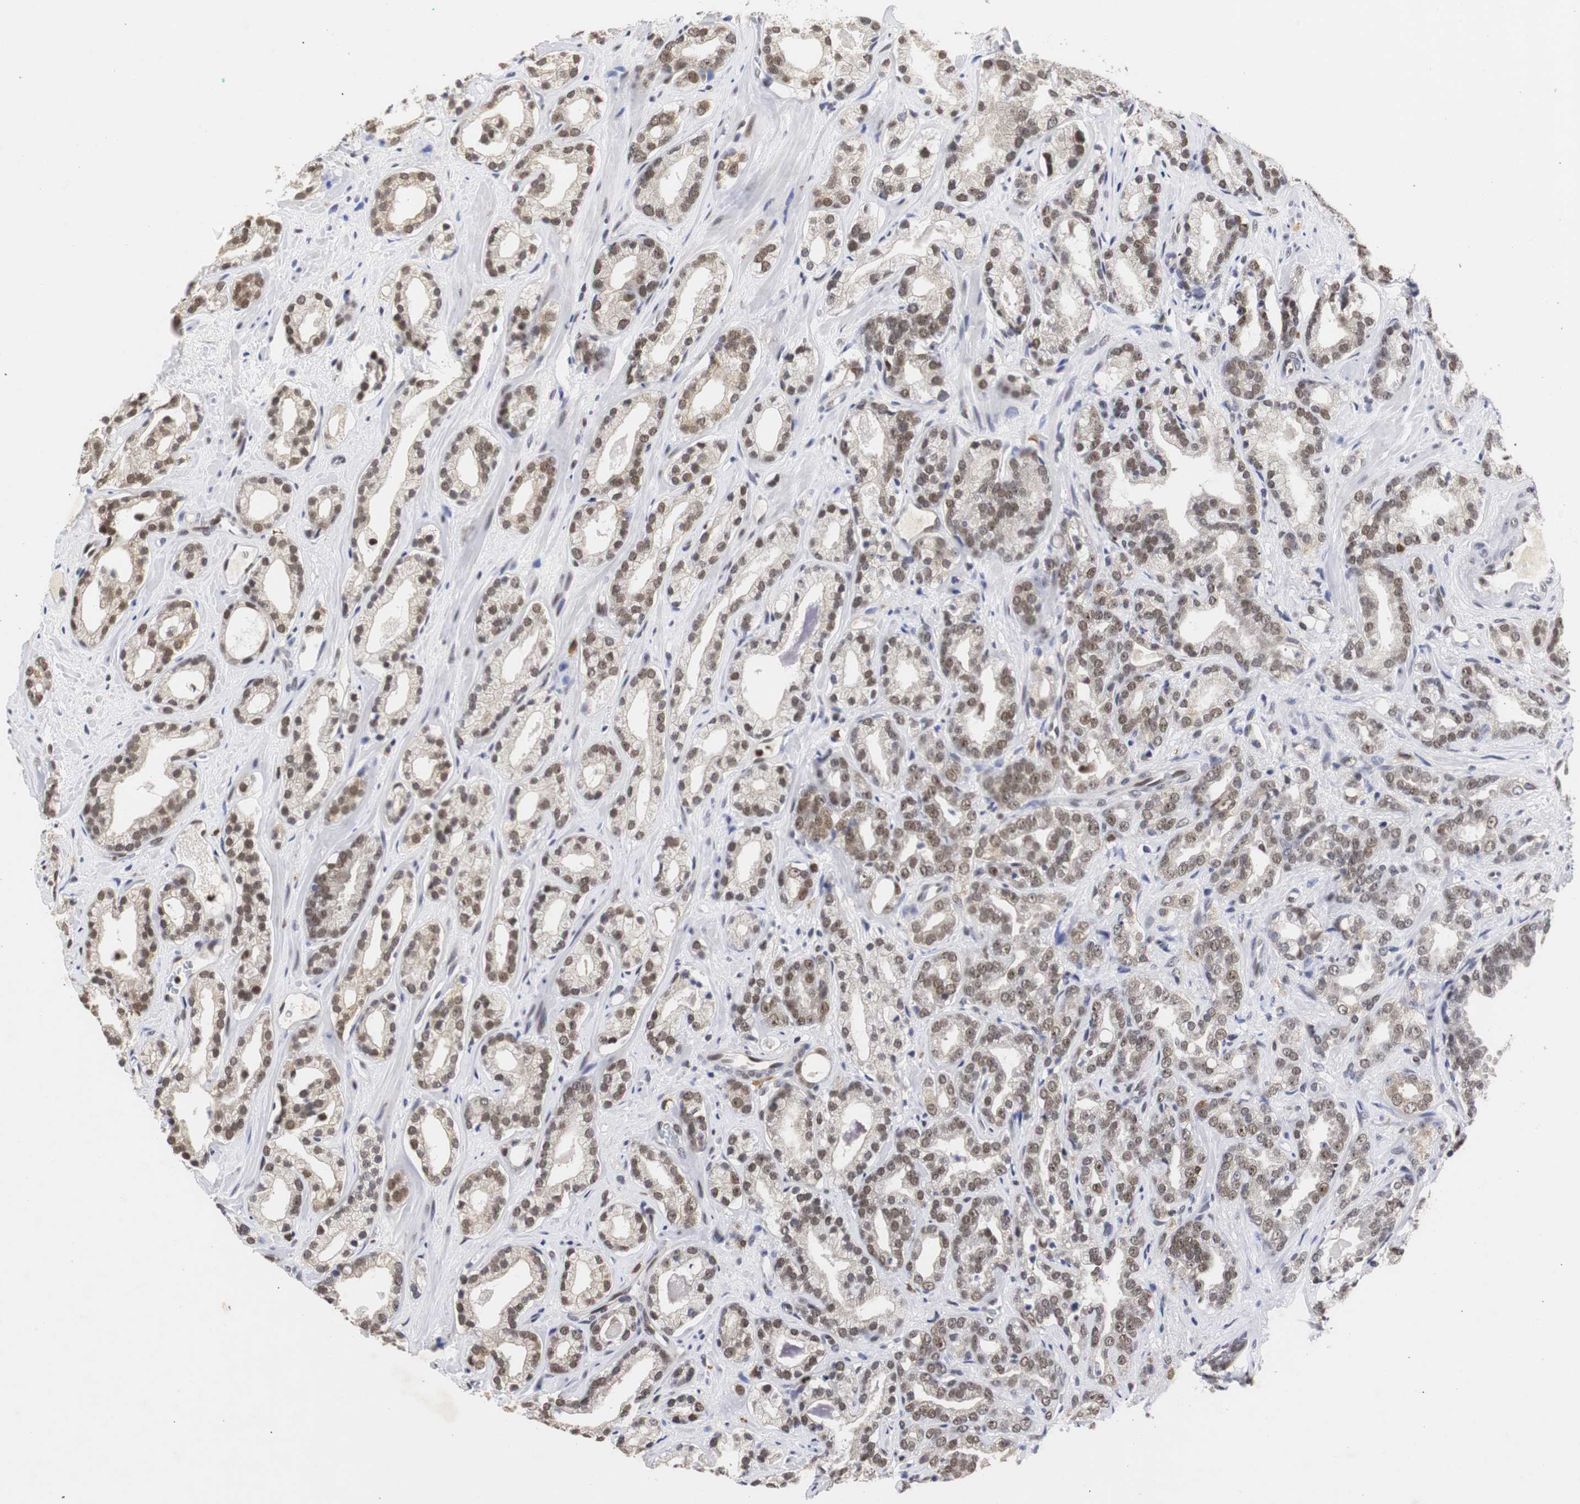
{"staining": {"intensity": "moderate", "quantity": ">75%", "location": "nuclear"}, "tissue": "prostate cancer", "cell_type": "Tumor cells", "image_type": "cancer", "snomed": [{"axis": "morphology", "description": "Adenocarcinoma, Low grade"}, {"axis": "topography", "description": "Prostate"}], "caption": "Moderate nuclear protein positivity is identified in approximately >75% of tumor cells in low-grade adenocarcinoma (prostate). (Stains: DAB (3,3'-diaminobenzidine) in brown, nuclei in blue, Microscopy: brightfield microscopy at high magnification).", "gene": "ZFC3H1", "patient": {"sex": "male", "age": 63}}